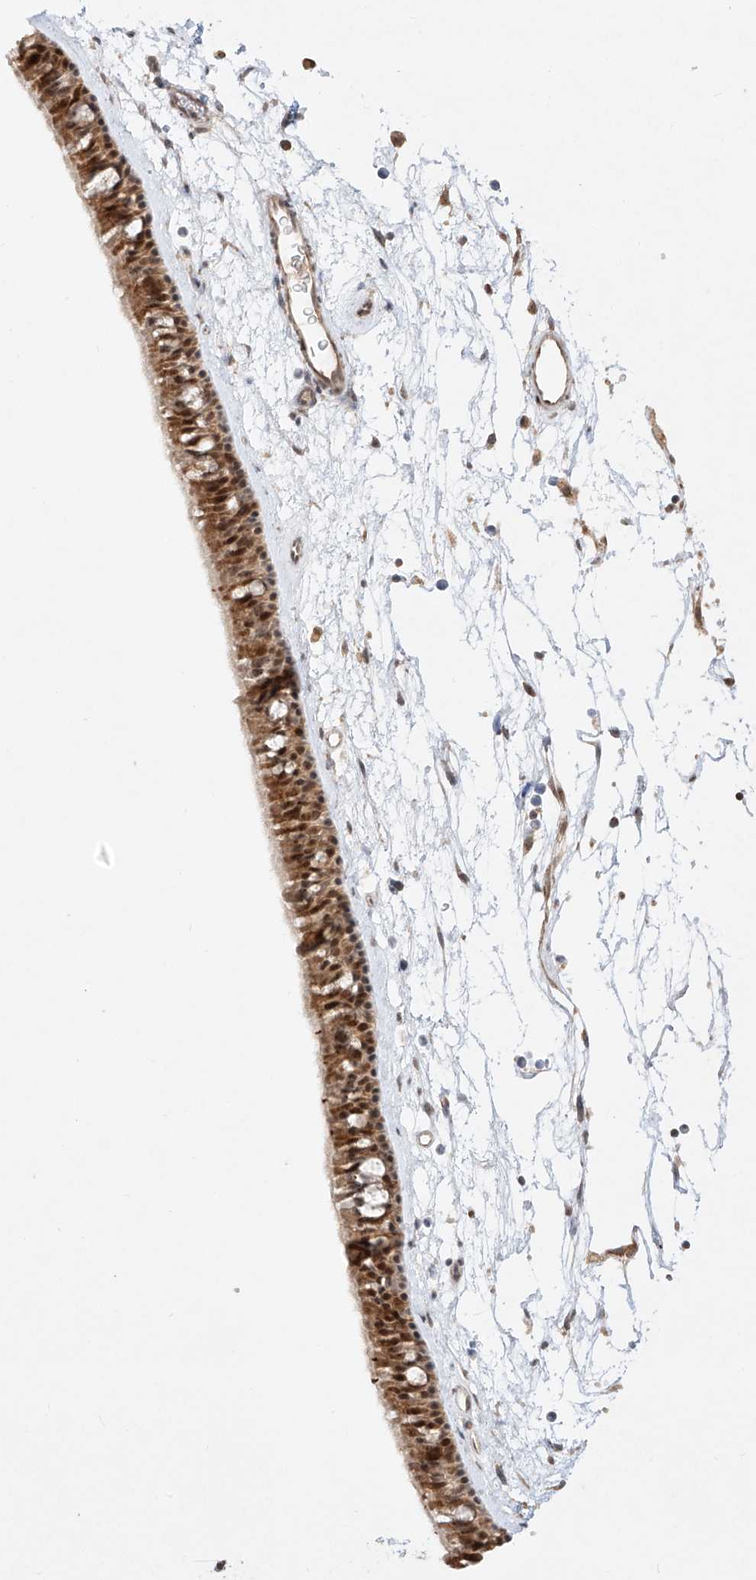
{"staining": {"intensity": "moderate", "quantity": ">75%", "location": "cytoplasmic/membranous,nuclear"}, "tissue": "nasopharynx", "cell_type": "Respiratory epithelial cells", "image_type": "normal", "snomed": [{"axis": "morphology", "description": "Normal tissue, NOS"}, {"axis": "topography", "description": "Nasopharynx"}], "caption": "Immunohistochemistry (IHC) (DAB) staining of unremarkable human nasopharynx displays moderate cytoplasmic/membranous,nuclear protein staining in approximately >75% of respiratory epithelial cells. Immunohistochemistry (IHC) stains the protein of interest in brown and the nuclei are stained blue.", "gene": "TASP1", "patient": {"sex": "male", "age": 64}}